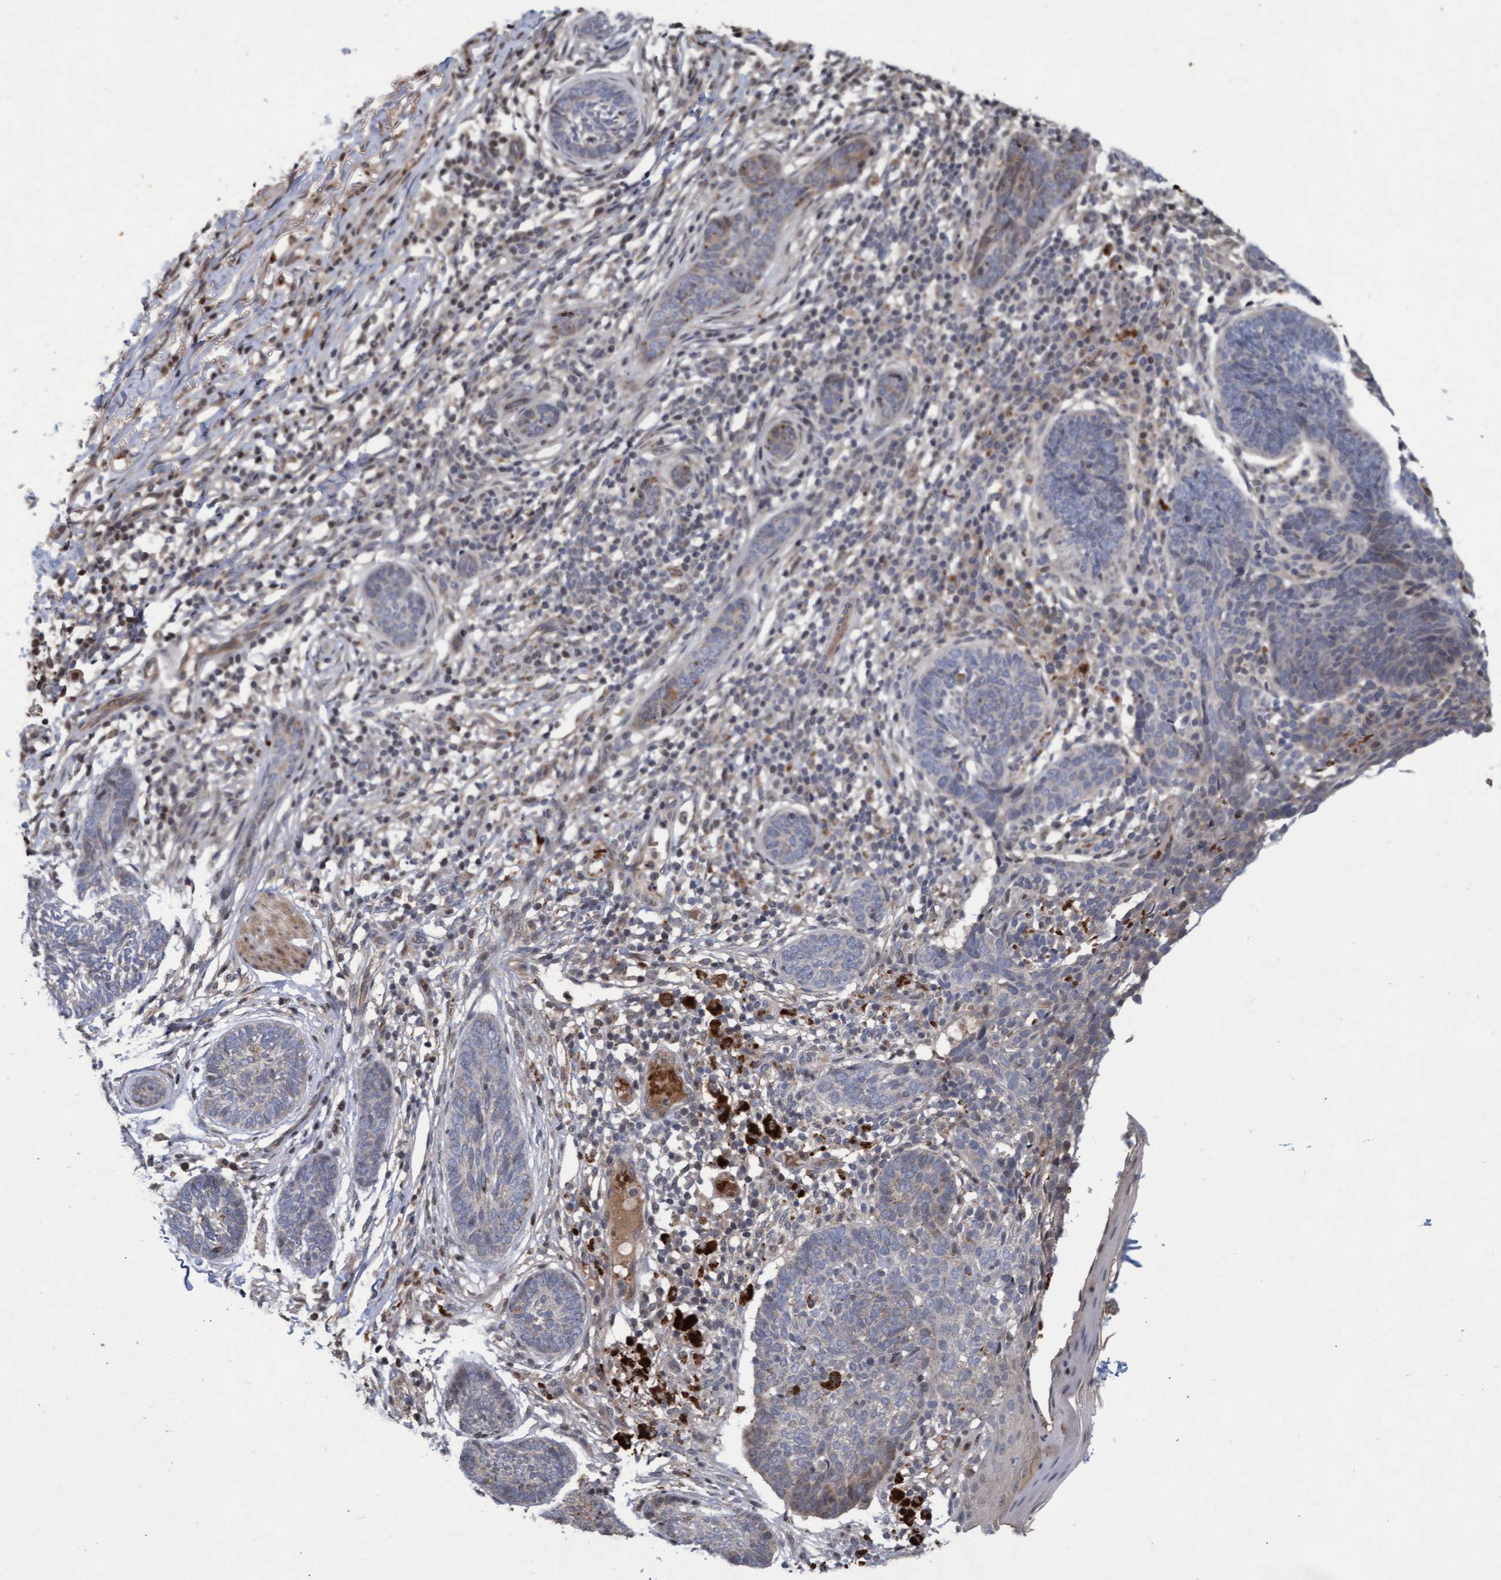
{"staining": {"intensity": "weak", "quantity": "<25%", "location": "cytoplasmic/membranous"}, "tissue": "skin cancer", "cell_type": "Tumor cells", "image_type": "cancer", "snomed": [{"axis": "morphology", "description": "Normal tissue, NOS"}, {"axis": "morphology", "description": "Basal cell carcinoma"}, {"axis": "topography", "description": "Skin"}], "caption": "The photomicrograph shows no staining of tumor cells in basal cell carcinoma (skin).", "gene": "KCNC2", "patient": {"sex": "male", "age": 87}}